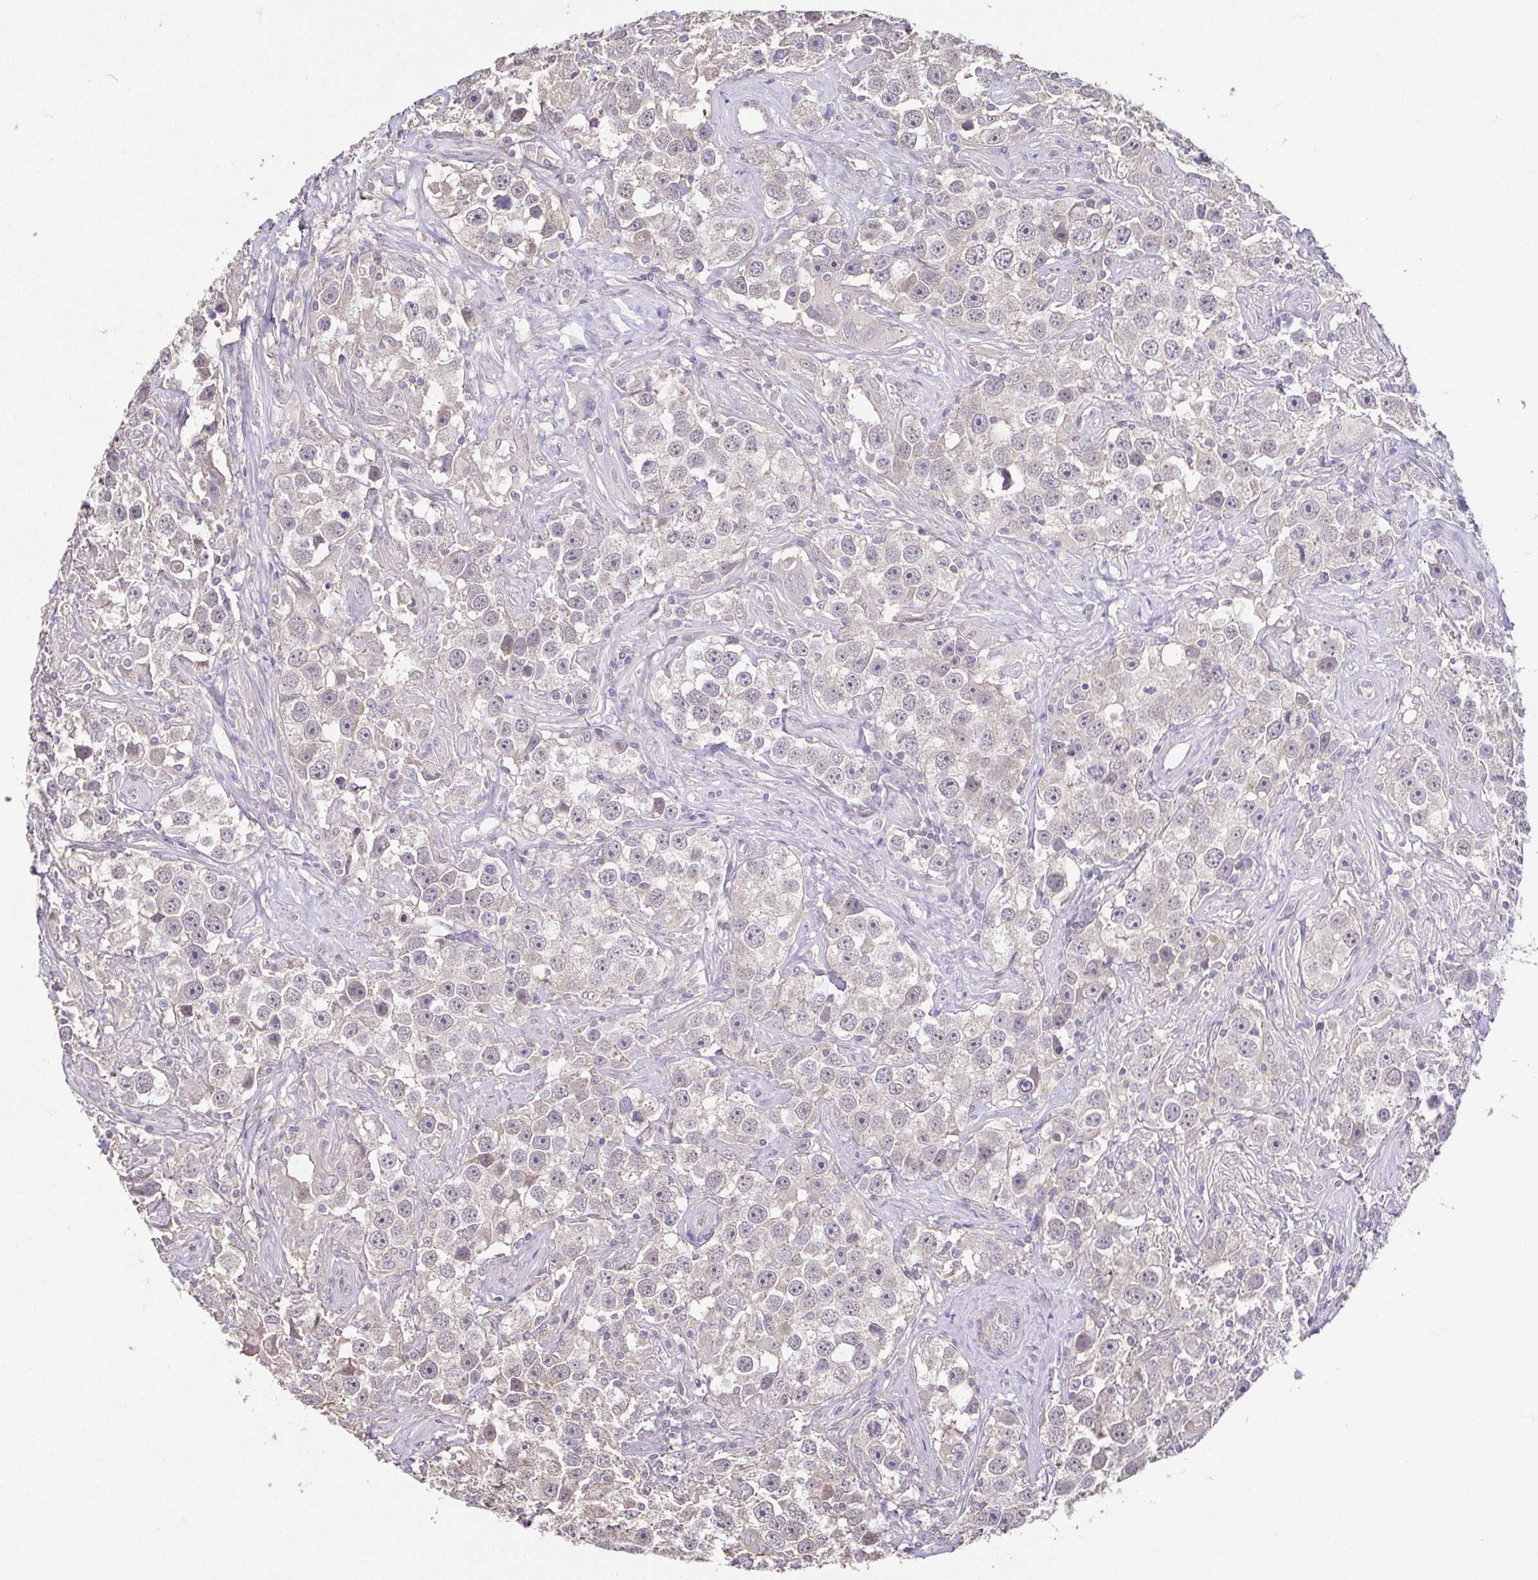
{"staining": {"intensity": "weak", "quantity": "25%-75%", "location": "cytoplasmic/membranous,nuclear"}, "tissue": "testis cancer", "cell_type": "Tumor cells", "image_type": "cancer", "snomed": [{"axis": "morphology", "description": "Seminoma, NOS"}, {"axis": "topography", "description": "Testis"}], "caption": "Testis seminoma stained with a protein marker demonstrates weak staining in tumor cells.", "gene": "ACTRT2", "patient": {"sex": "male", "age": 49}}